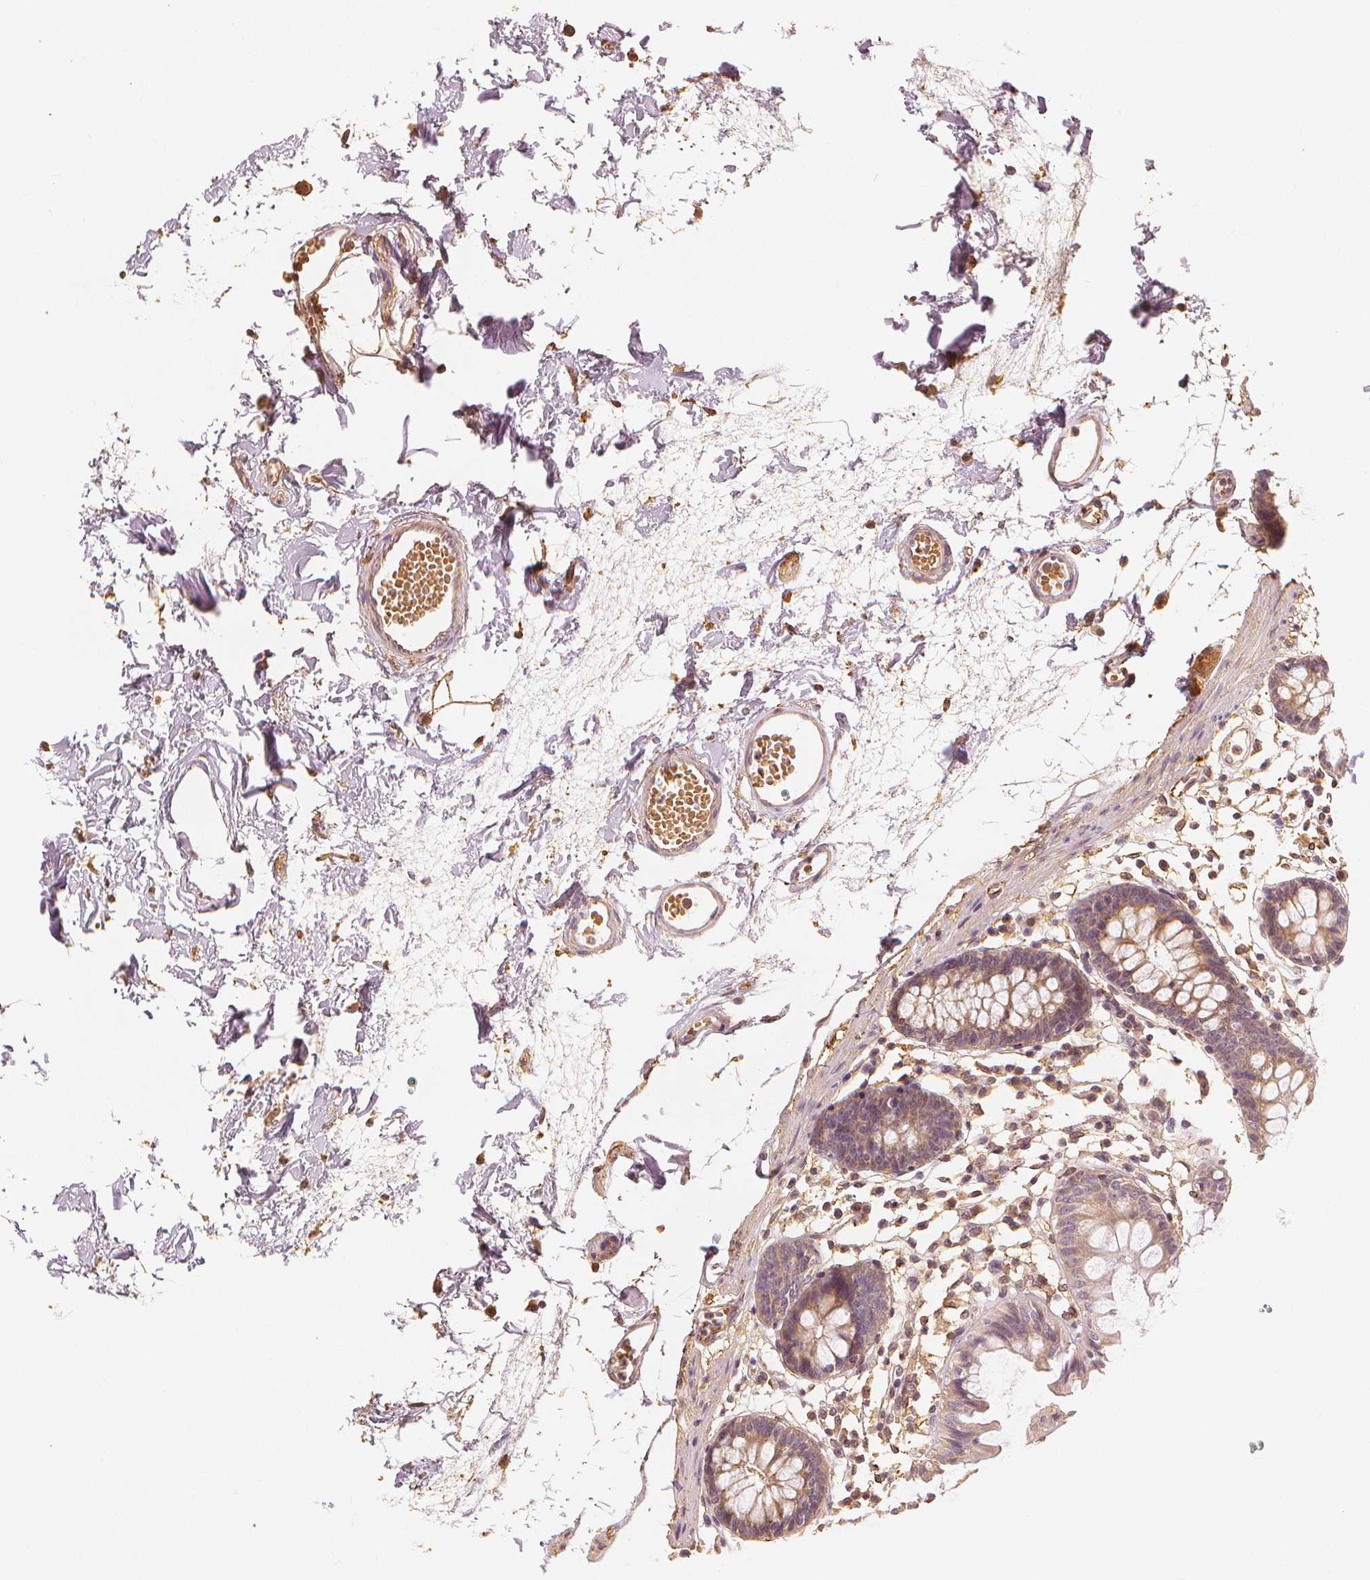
{"staining": {"intensity": "weak", "quantity": "25%-75%", "location": "cytoplasmic/membranous"}, "tissue": "colon", "cell_type": "Endothelial cells", "image_type": "normal", "snomed": [{"axis": "morphology", "description": "Normal tissue, NOS"}, {"axis": "topography", "description": "Colon"}], "caption": "Immunohistochemistry (IHC) photomicrograph of normal colon: human colon stained using immunohistochemistry displays low levels of weak protein expression localized specifically in the cytoplasmic/membranous of endothelial cells, appearing as a cytoplasmic/membranous brown color.", "gene": "ARHGAP26", "patient": {"sex": "female", "age": 84}}